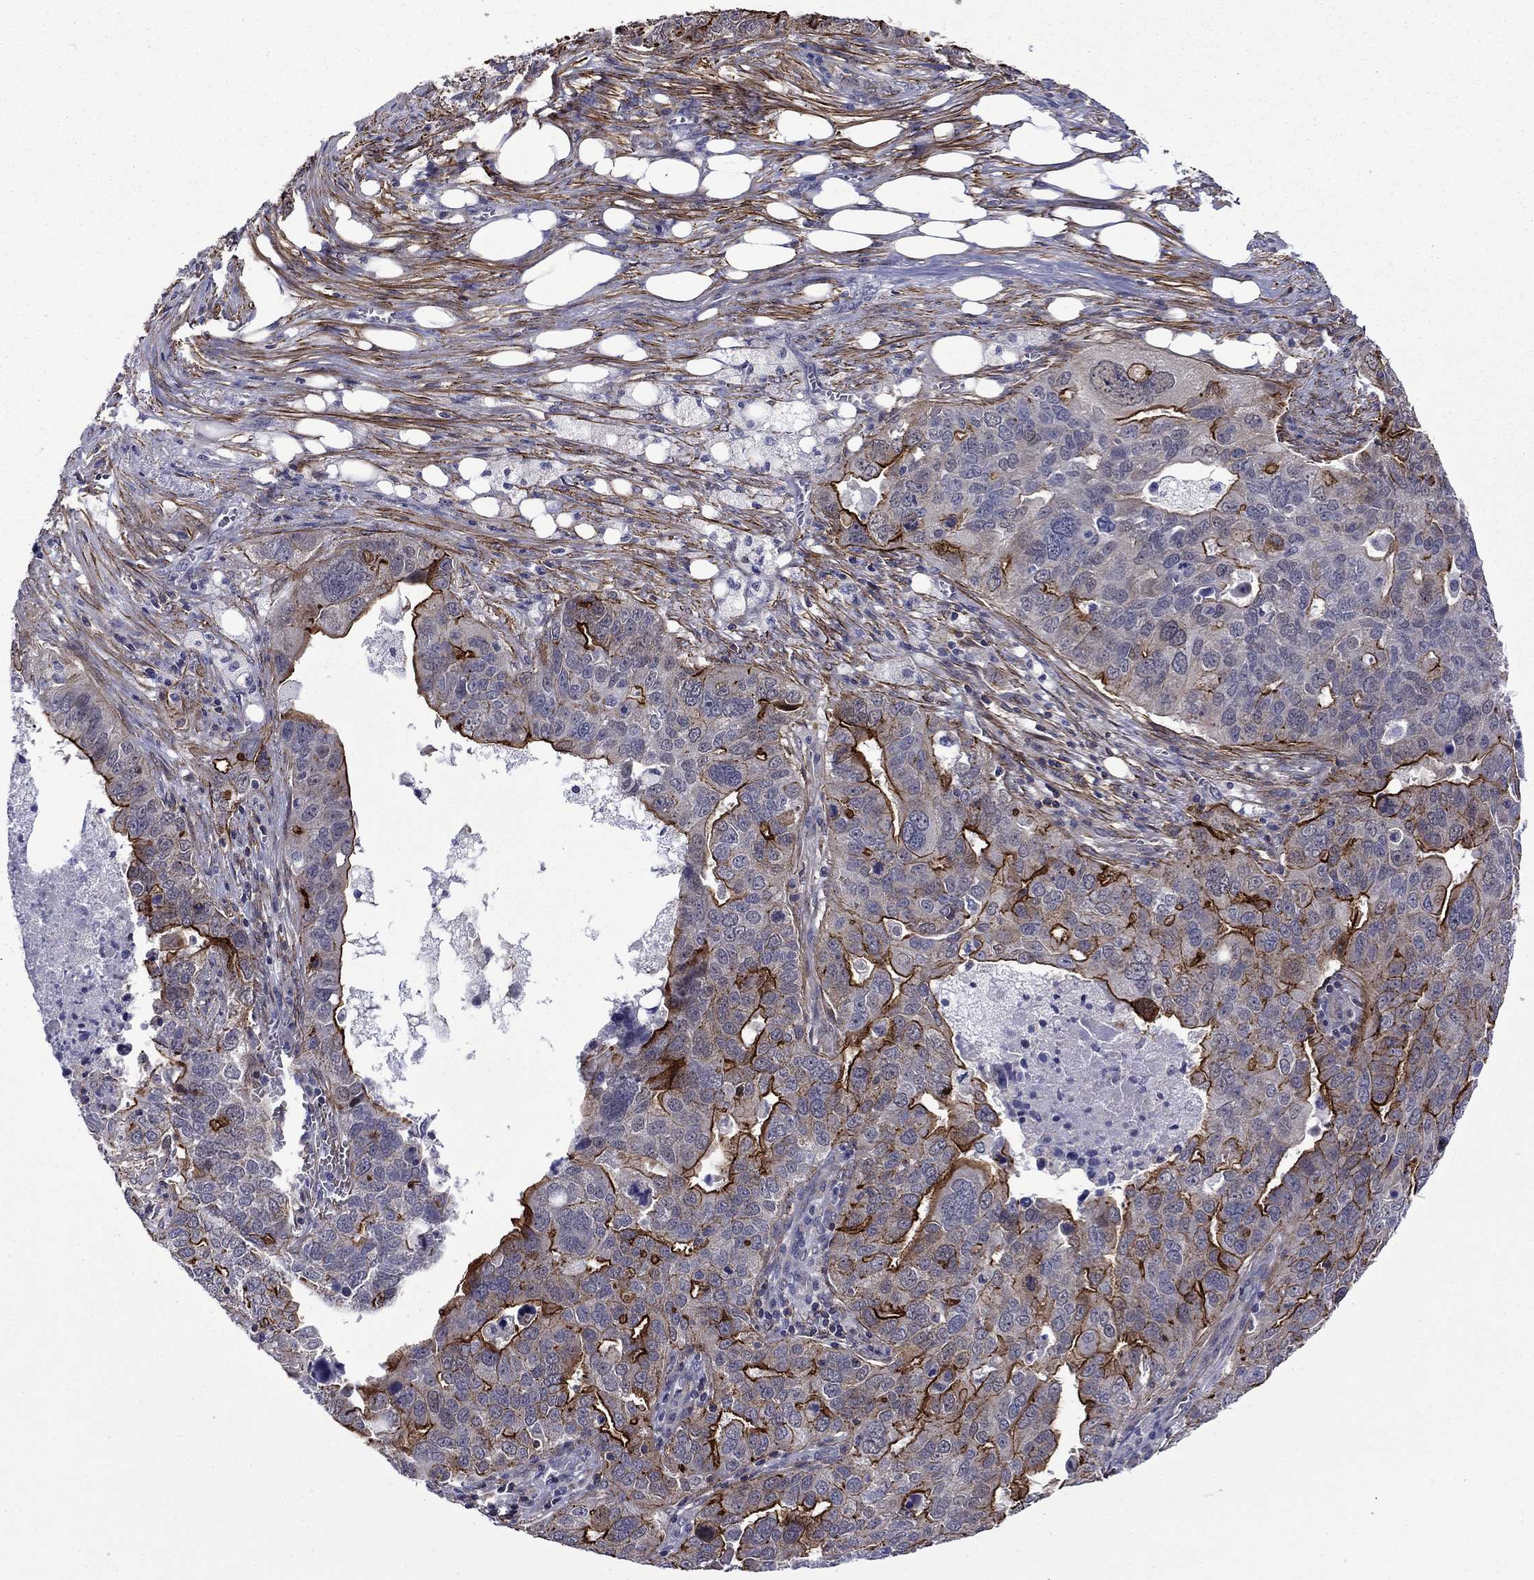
{"staining": {"intensity": "strong", "quantity": "25%-75%", "location": "cytoplasmic/membranous"}, "tissue": "ovarian cancer", "cell_type": "Tumor cells", "image_type": "cancer", "snomed": [{"axis": "morphology", "description": "Carcinoma, endometroid"}, {"axis": "topography", "description": "Soft tissue"}, {"axis": "topography", "description": "Ovary"}], "caption": "DAB (3,3'-diaminobenzidine) immunohistochemical staining of ovarian cancer (endometroid carcinoma) exhibits strong cytoplasmic/membranous protein positivity in about 25%-75% of tumor cells. (brown staining indicates protein expression, while blue staining denotes nuclei).", "gene": "LMO7", "patient": {"sex": "female", "age": 52}}